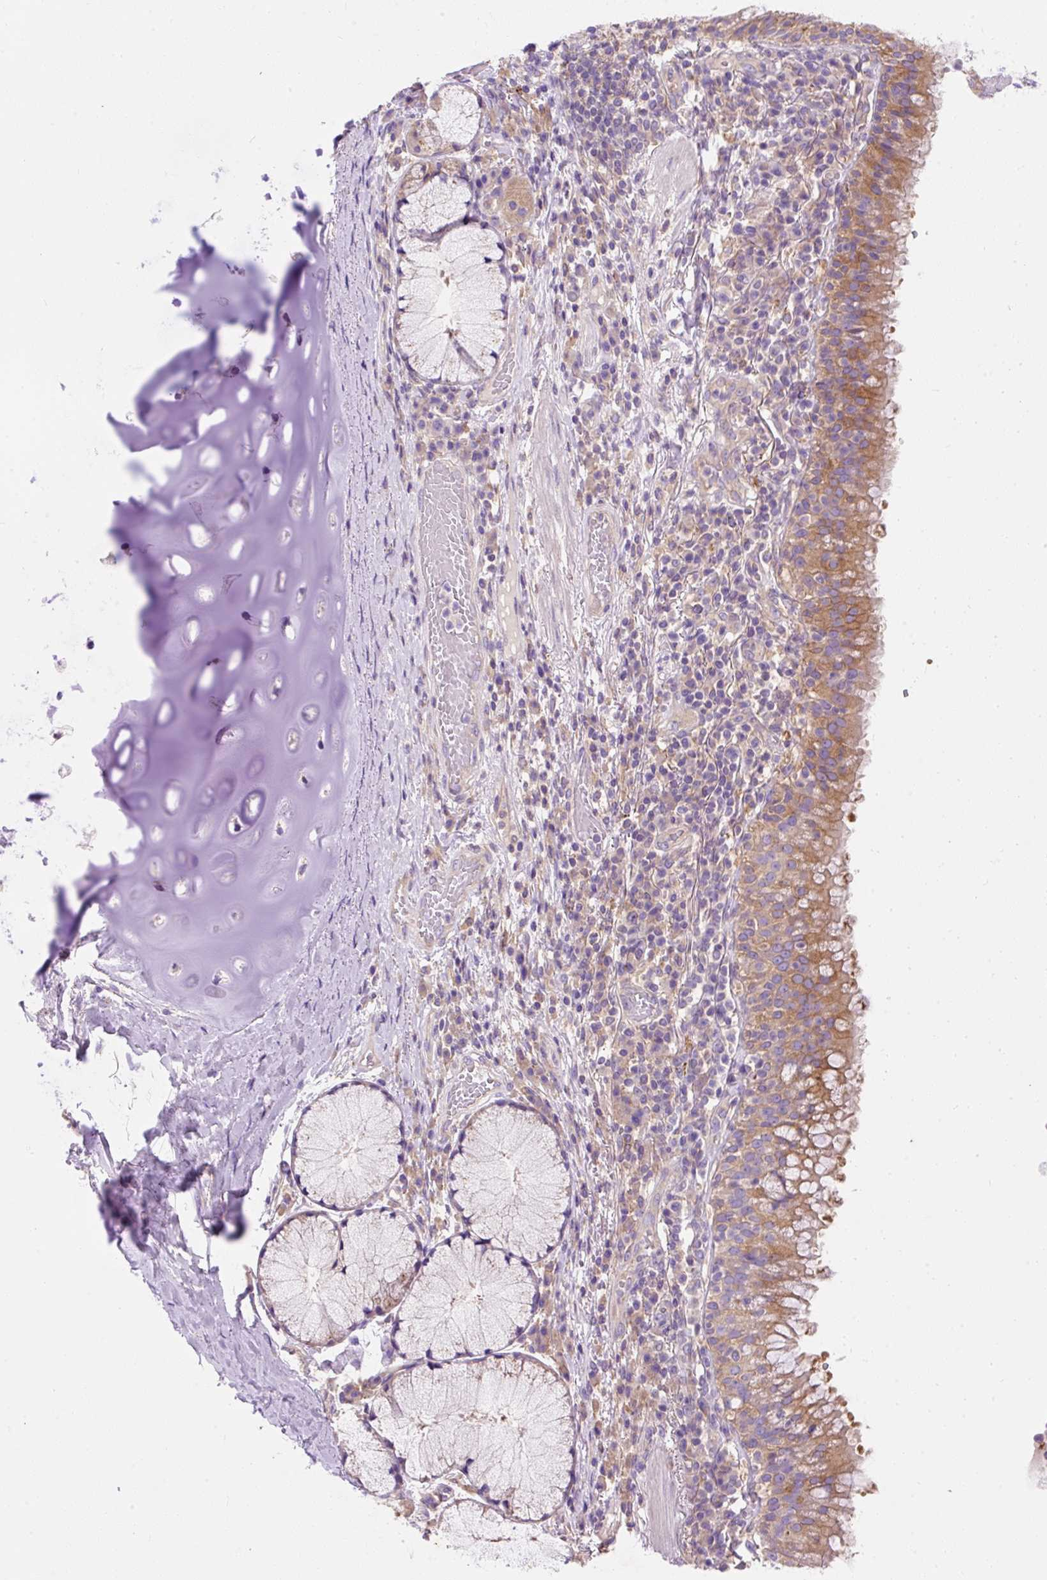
{"staining": {"intensity": "moderate", "quantity": ">75%", "location": "cytoplasmic/membranous"}, "tissue": "bronchus", "cell_type": "Respiratory epithelial cells", "image_type": "normal", "snomed": [{"axis": "morphology", "description": "Normal tissue, NOS"}, {"axis": "topography", "description": "Cartilage tissue"}, {"axis": "topography", "description": "Bronchus"}], "caption": "Unremarkable bronchus demonstrates moderate cytoplasmic/membranous expression in about >75% of respiratory epithelial cells (IHC, brightfield microscopy, high magnification)..", "gene": "OR4K15", "patient": {"sex": "male", "age": 56}}